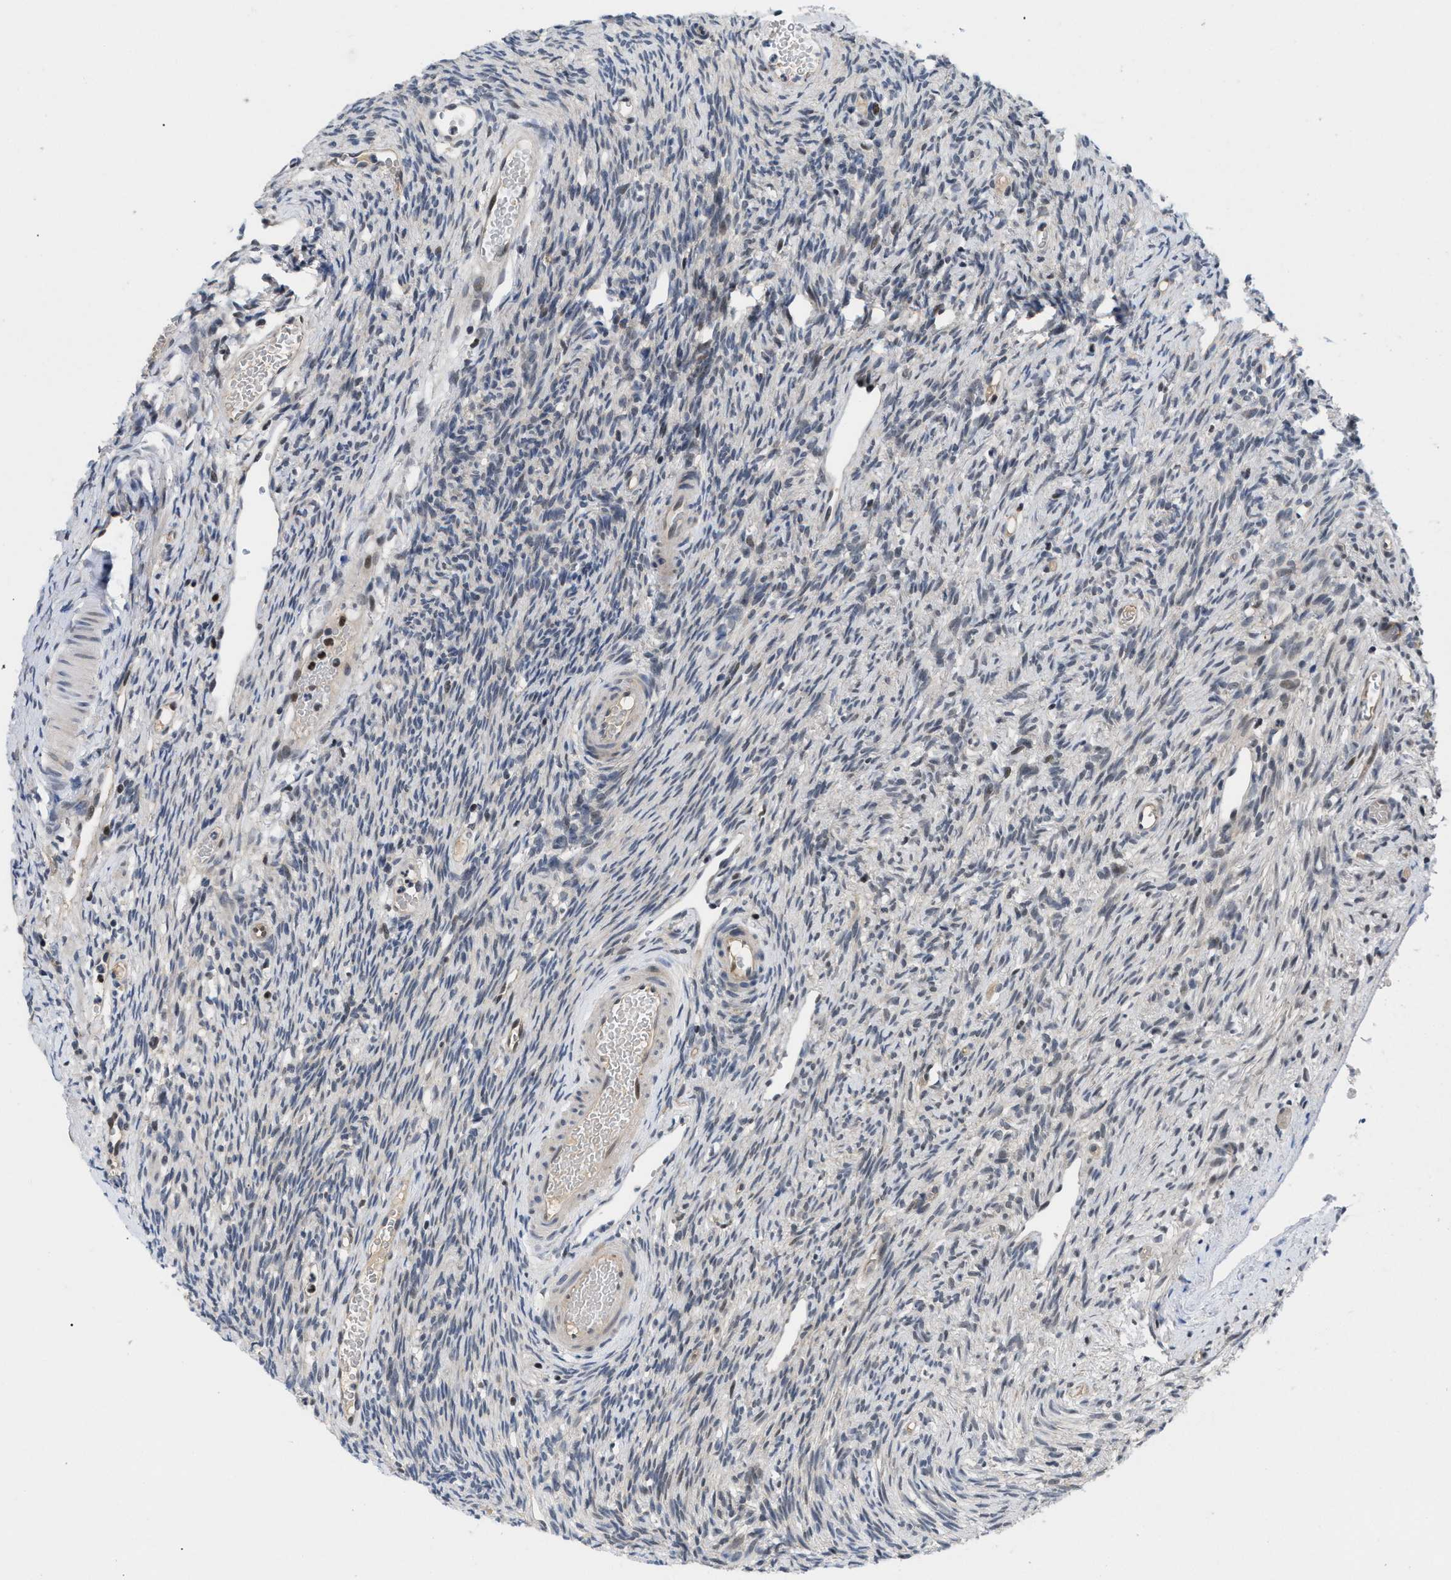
{"staining": {"intensity": "weak", "quantity": "<25%", "location": "nuclear"}, "tissue": "ovary", "cell_type": "Ovarian stroma cells", "image_type": "normal", "snomed": [{"axis": "morphology", "description": "Normal tissue, NOS"}, {"axis": "topography", "description": "Ovary"}], "caption": "High magnification brightfield microscopy of normal ovary stained with DAB (3,3'-diaminobenzidine) (brown) and counterstained with hematoxylin (blue): ovarian stroma cells show no significant expression.", "gene": "SLC29A2", "patient": {"sex": "female", "age": 33}}